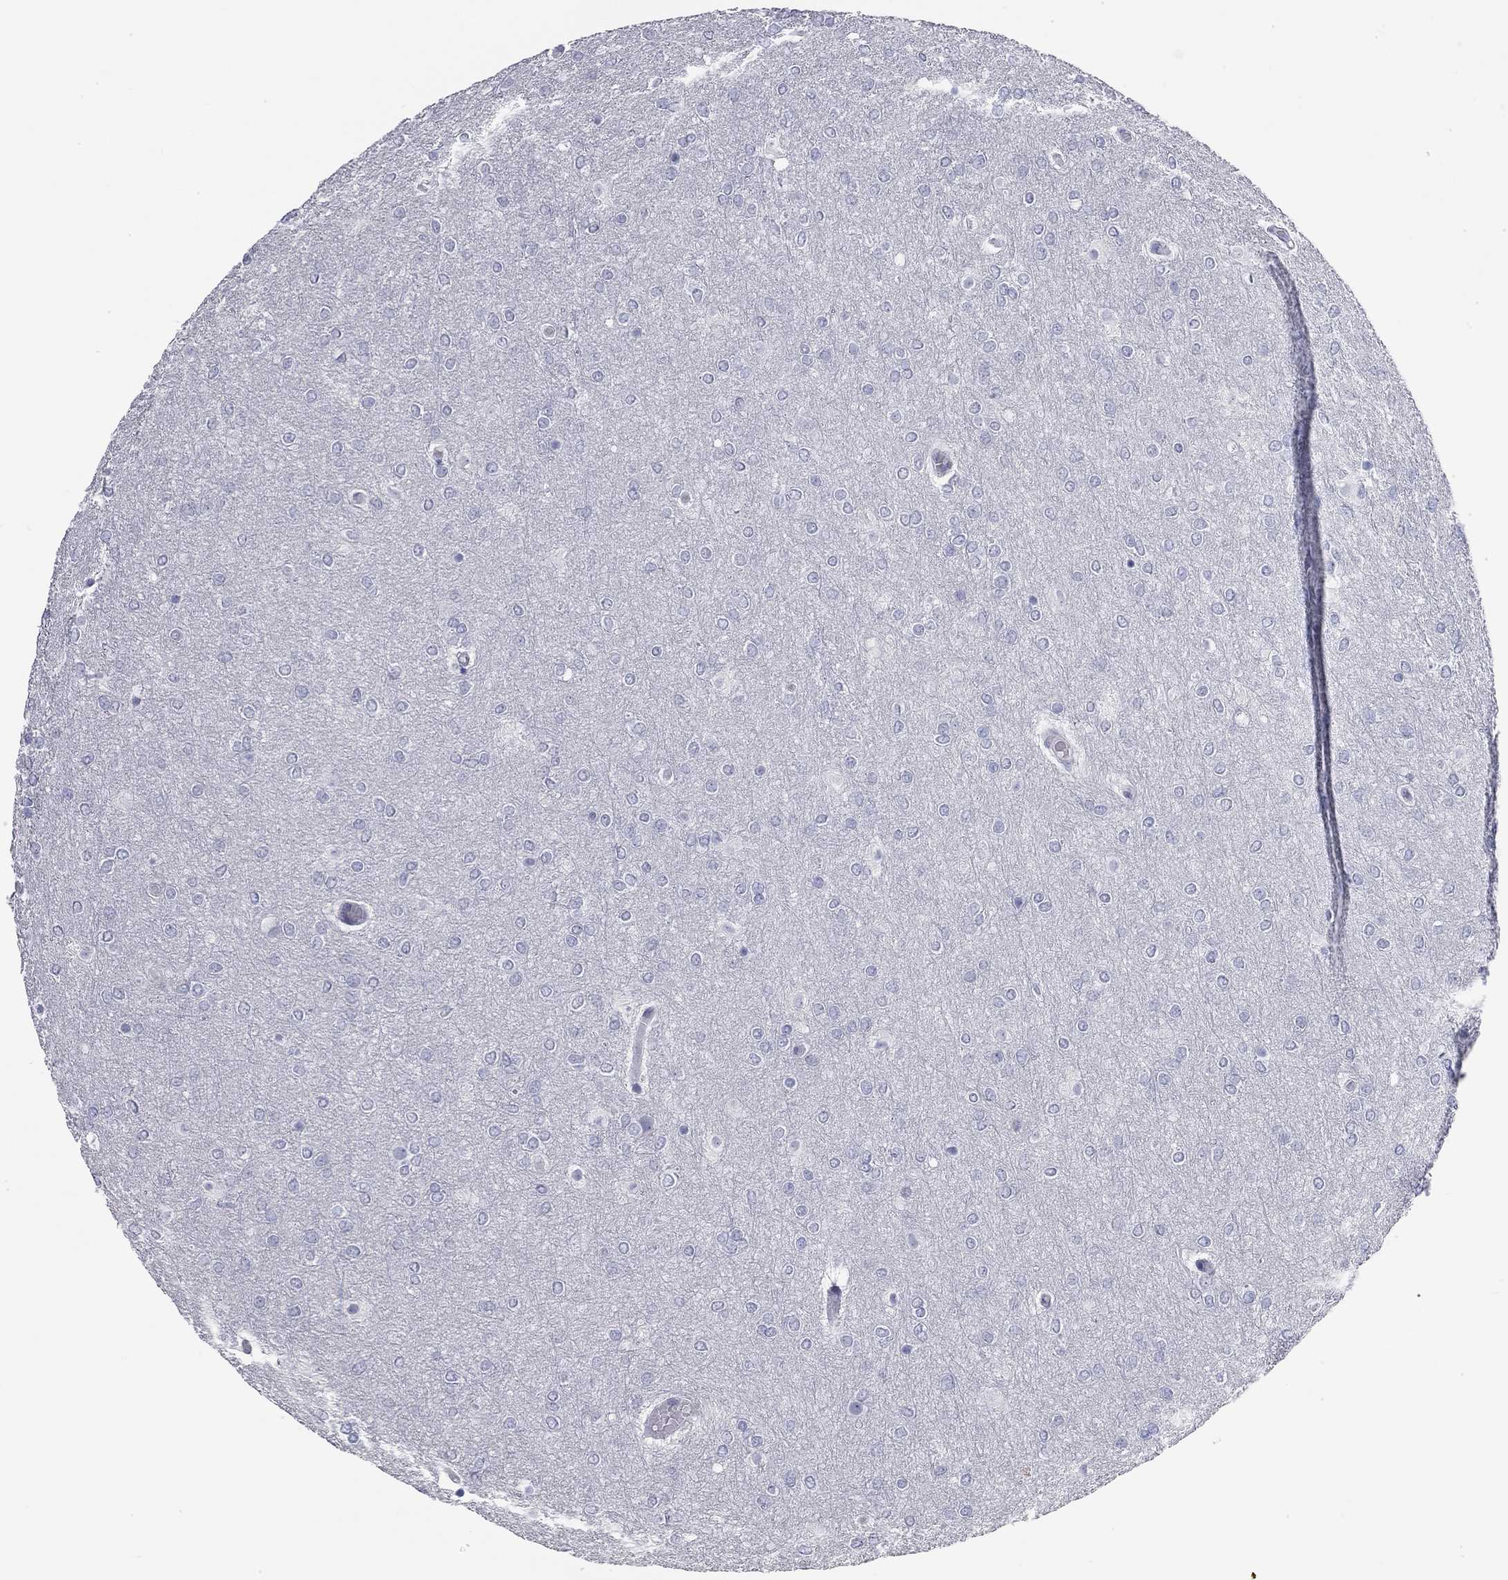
{"staining": {"intensity": "negative", "quantity": "none", "location": "none"}, "tissue": "glioma", "cell_type": "Tumor cells", "image_type": "cancer", "snomed": [{"axis": "morphology", "description": "Glioma, malignant, High grade"}, {"axis": "topography", "description": "Brain"}], "caption": "Tumor cells are negative for brown protein staining in glioma.", "gene": "AK8", "patient": {"sex": "female", "age": 61}}